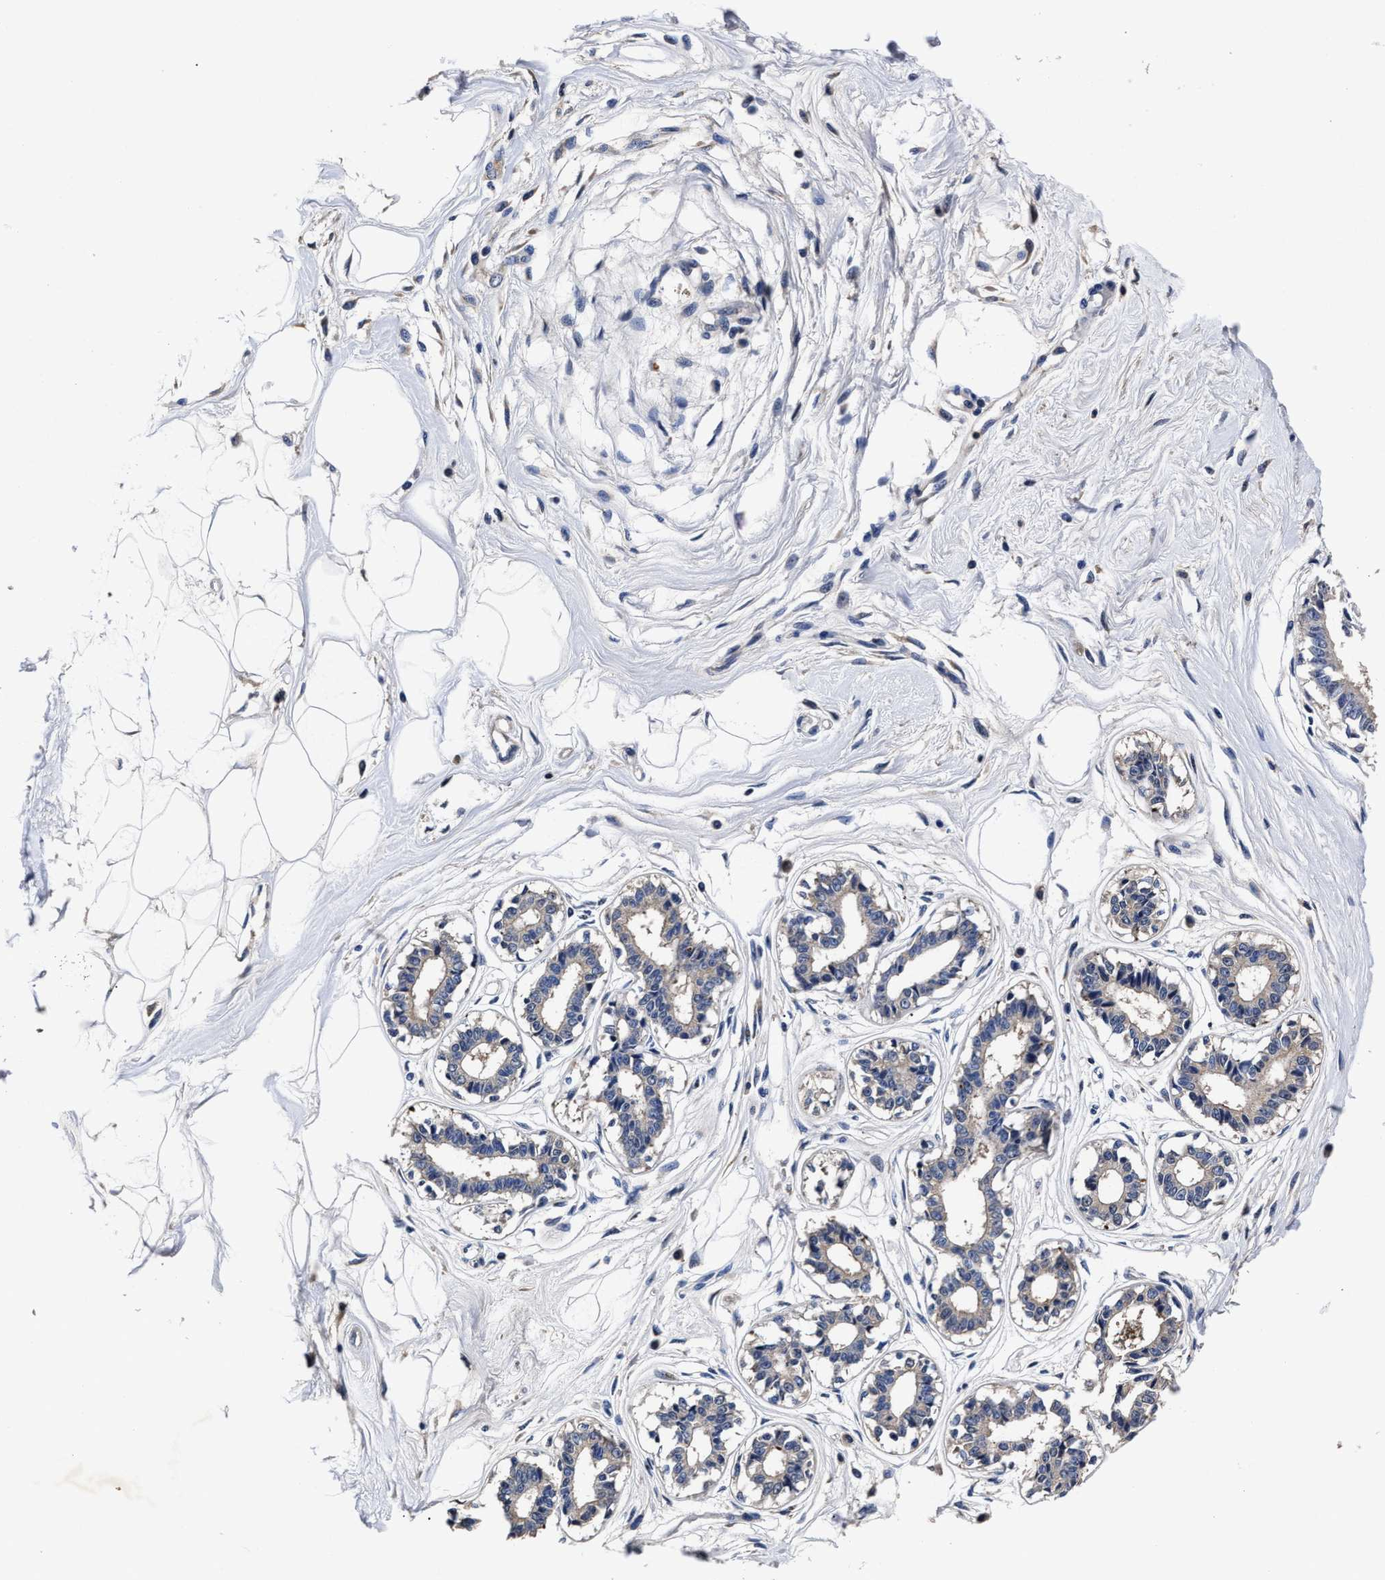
{"staining": {"intensity": "negative", "quantity": "none", "location": "none"}, "tissue": "breast", "cell_type": "Adipocytes", "image_type": "normal", "snomed": [{"axis": "morphology", "description": "Normal tissue, NOS"}, {"axis": "topography", "description": "Breast"}], "caption": "High magnification brightfield microscopy of benign breast stained with DAB (3,3'-diaminobenzidine) (brown) and counterstained with hematoxylin (blue): adipocytes show no significant staining.", "gene": "OLFML2A", "patient": {"sex": "female", "age": 45}}